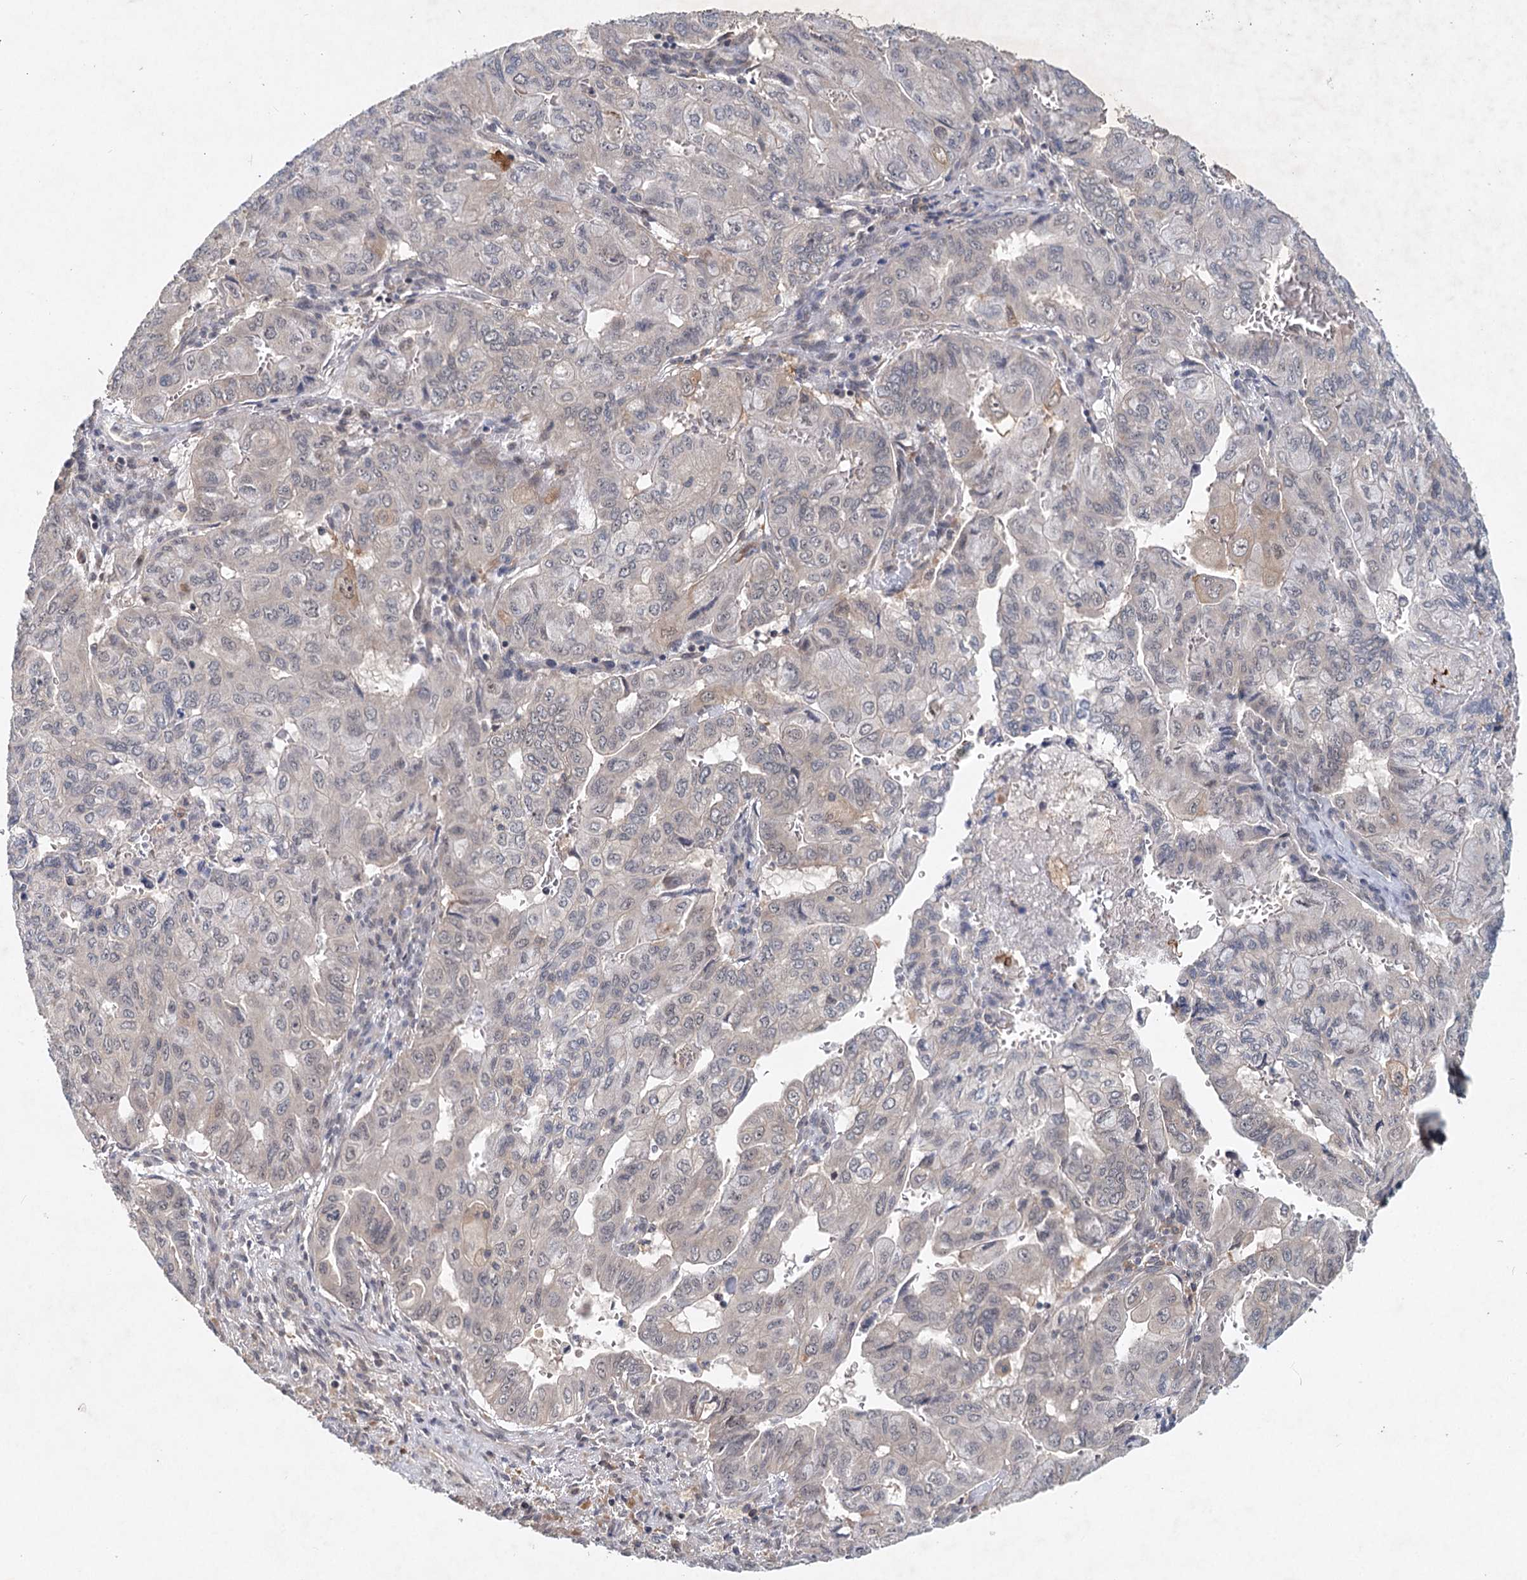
{"staining": {"intensity": "weak", "quantity": "25%-75%", "location": "cytoplasmic/membranous"}, "tissue": "pancreatic cancer", "cell_type": "Tumor cells", "image_type": "cancer", "snomed": [{"axis": "morphology", "description": "Adenocarcinoma, NOS"}, {"axis": "topography", "description": "Pancreas"}], "caption": "Immunohistochemistry (IHC) histopathology image of human pancreatic cancer (adenocarcinoma) stained for a protein (brown), which demonstrates low levels of weak cytoplasmic/membranous expression in about 25%-75% of tumor cells.", "gene": "AP3B1", "patient": {"sex": "male", "age": 51}}